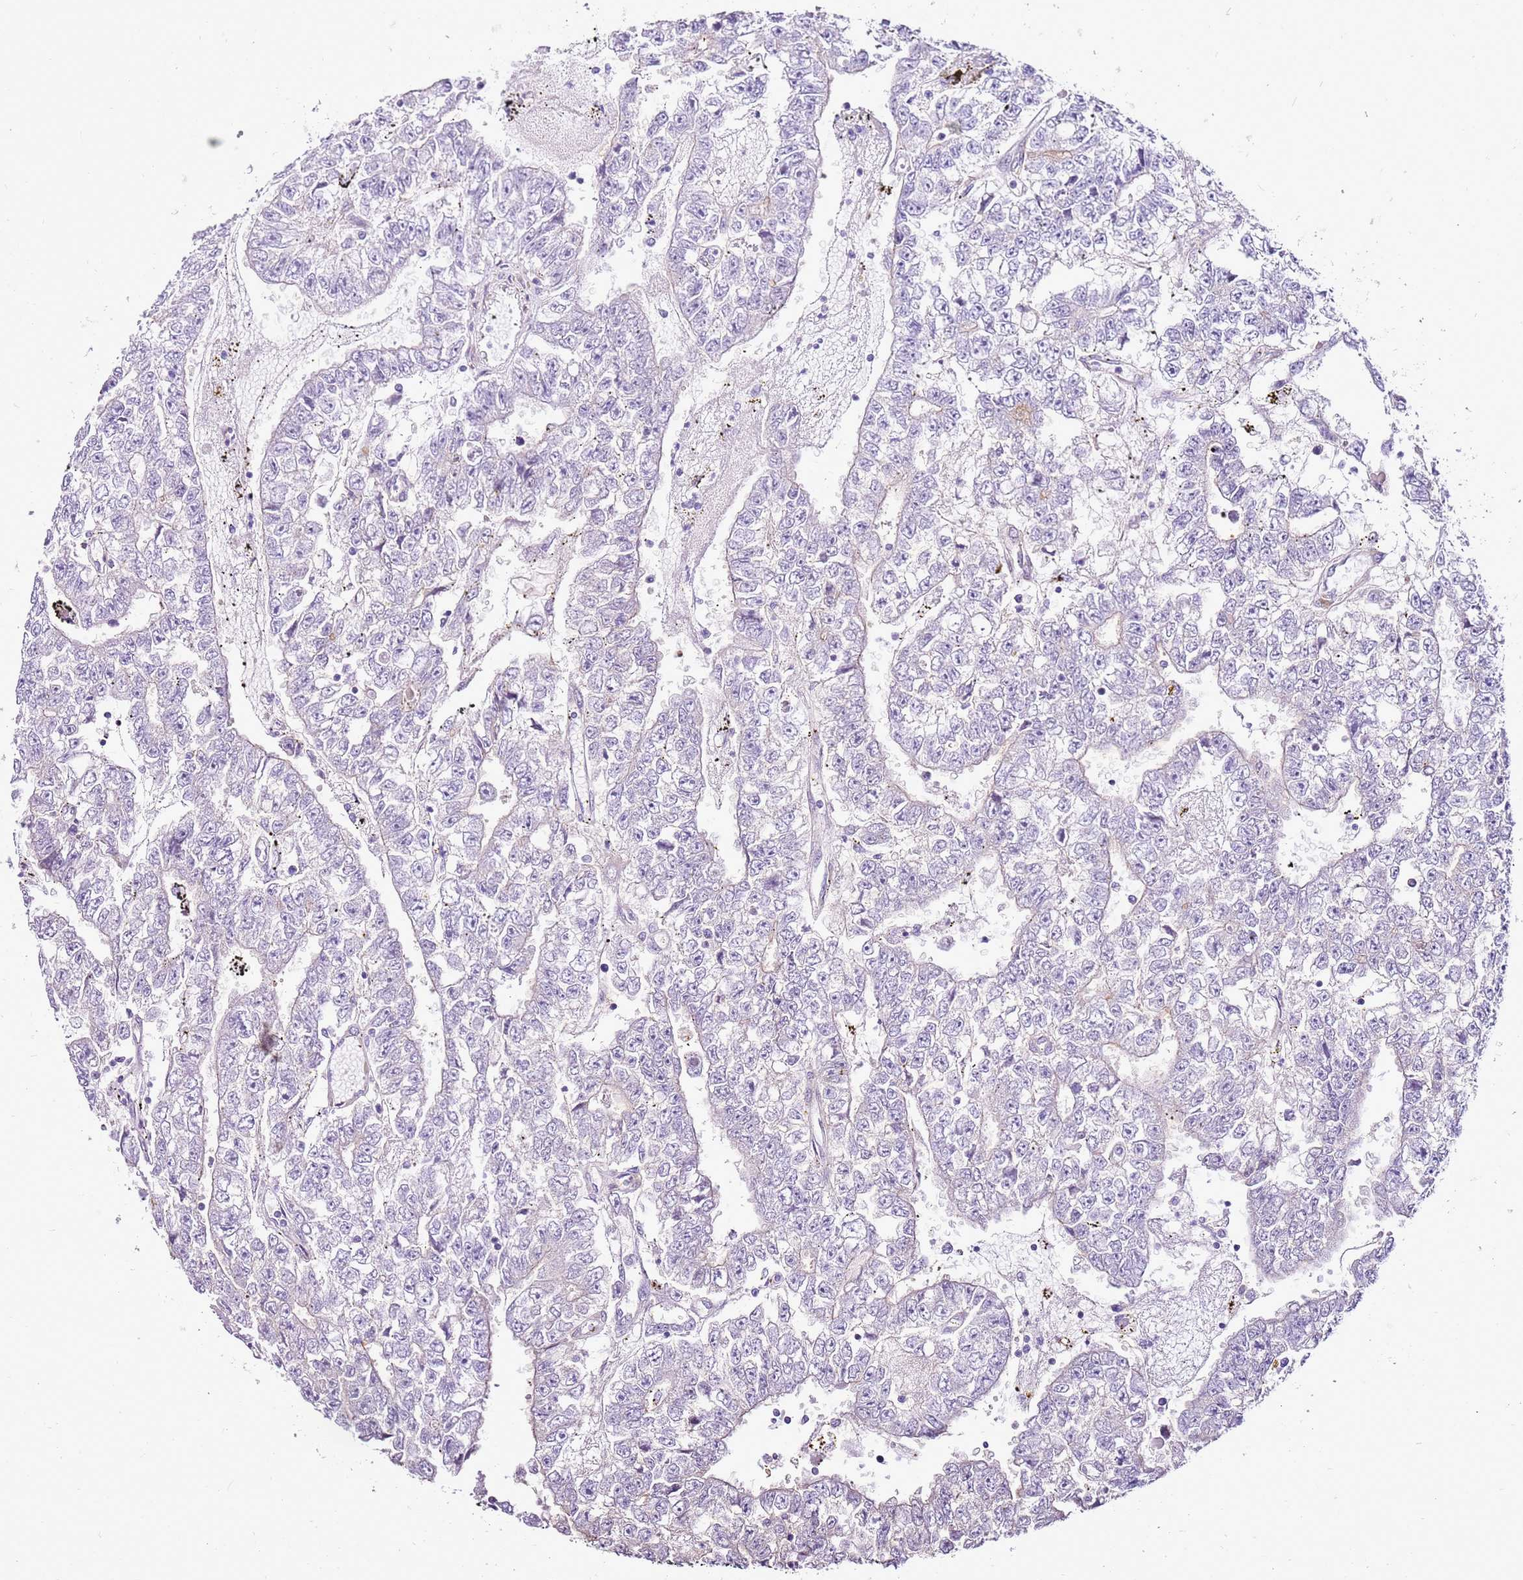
{"staining": {"intensity": "negative", "quantity": "none", "location": "none"}, "tissue": "testis cancer", "cell_type": "Tumor cells", "image_type": "cancer", "snomed": [{"axis": "morphology", "description": "Carcinoma, Embryonal, NOS"}, {"axis": "topography", "description": "Testis"}], "caption": "An immunohistochemistry micrograph of testis embryonal carcinoma is shown. There is no staining in tumor cells of testis embryonal carcinoma.", "gene": "SLC38A5", "patient": {"sex": "male", "age": 25}}